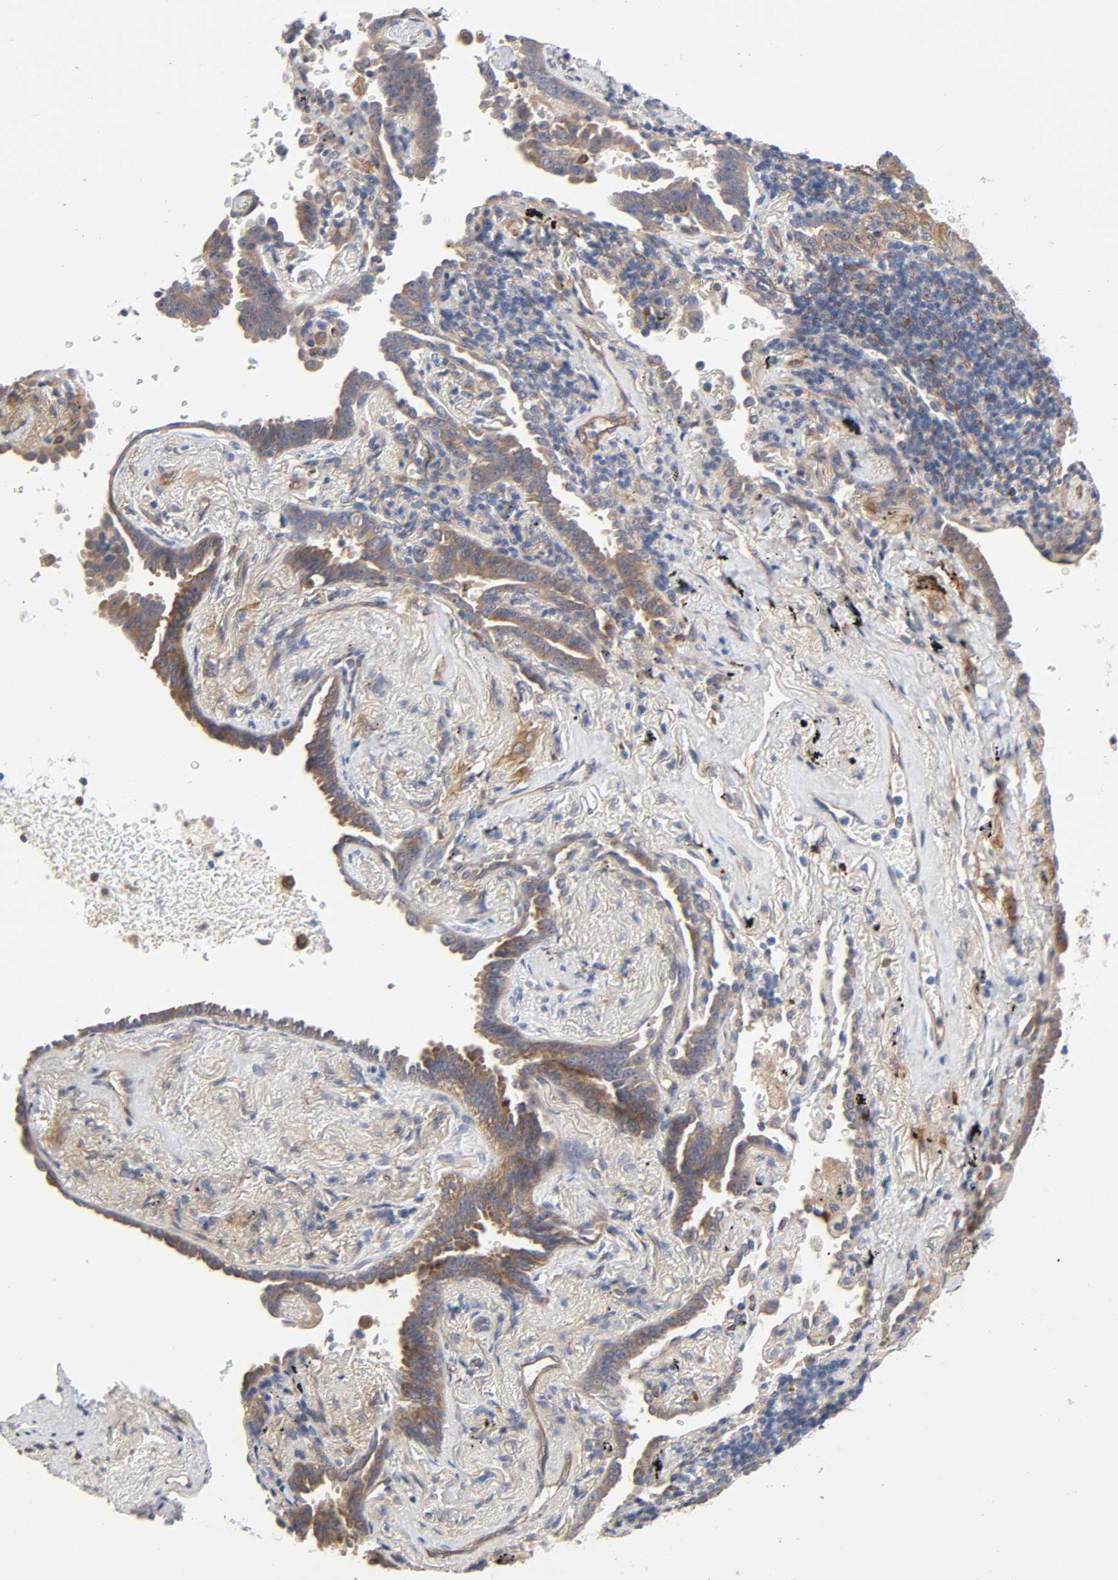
{"staining": {"intensity": "weak", "quantity": ">75%", "location": "cytoplasmic/membranous"}, "tissue": "lung cancer", "cell_type": "Tumor cells", "image_type": "cancer", "snomed": [{"axis": "morphology", "description": "Adenocarcinoma, NOS"}, {"axis": "topography", "description": "Lung"}], "caption": "Immunohistochemical staining of human adenocarcinoma (lung) reveals low levels of weak cytoplasmic/membranous staining in about >75% of tumor cells.", "gene": "RAB13", "patient": {"sex": "female", "age": 64}}